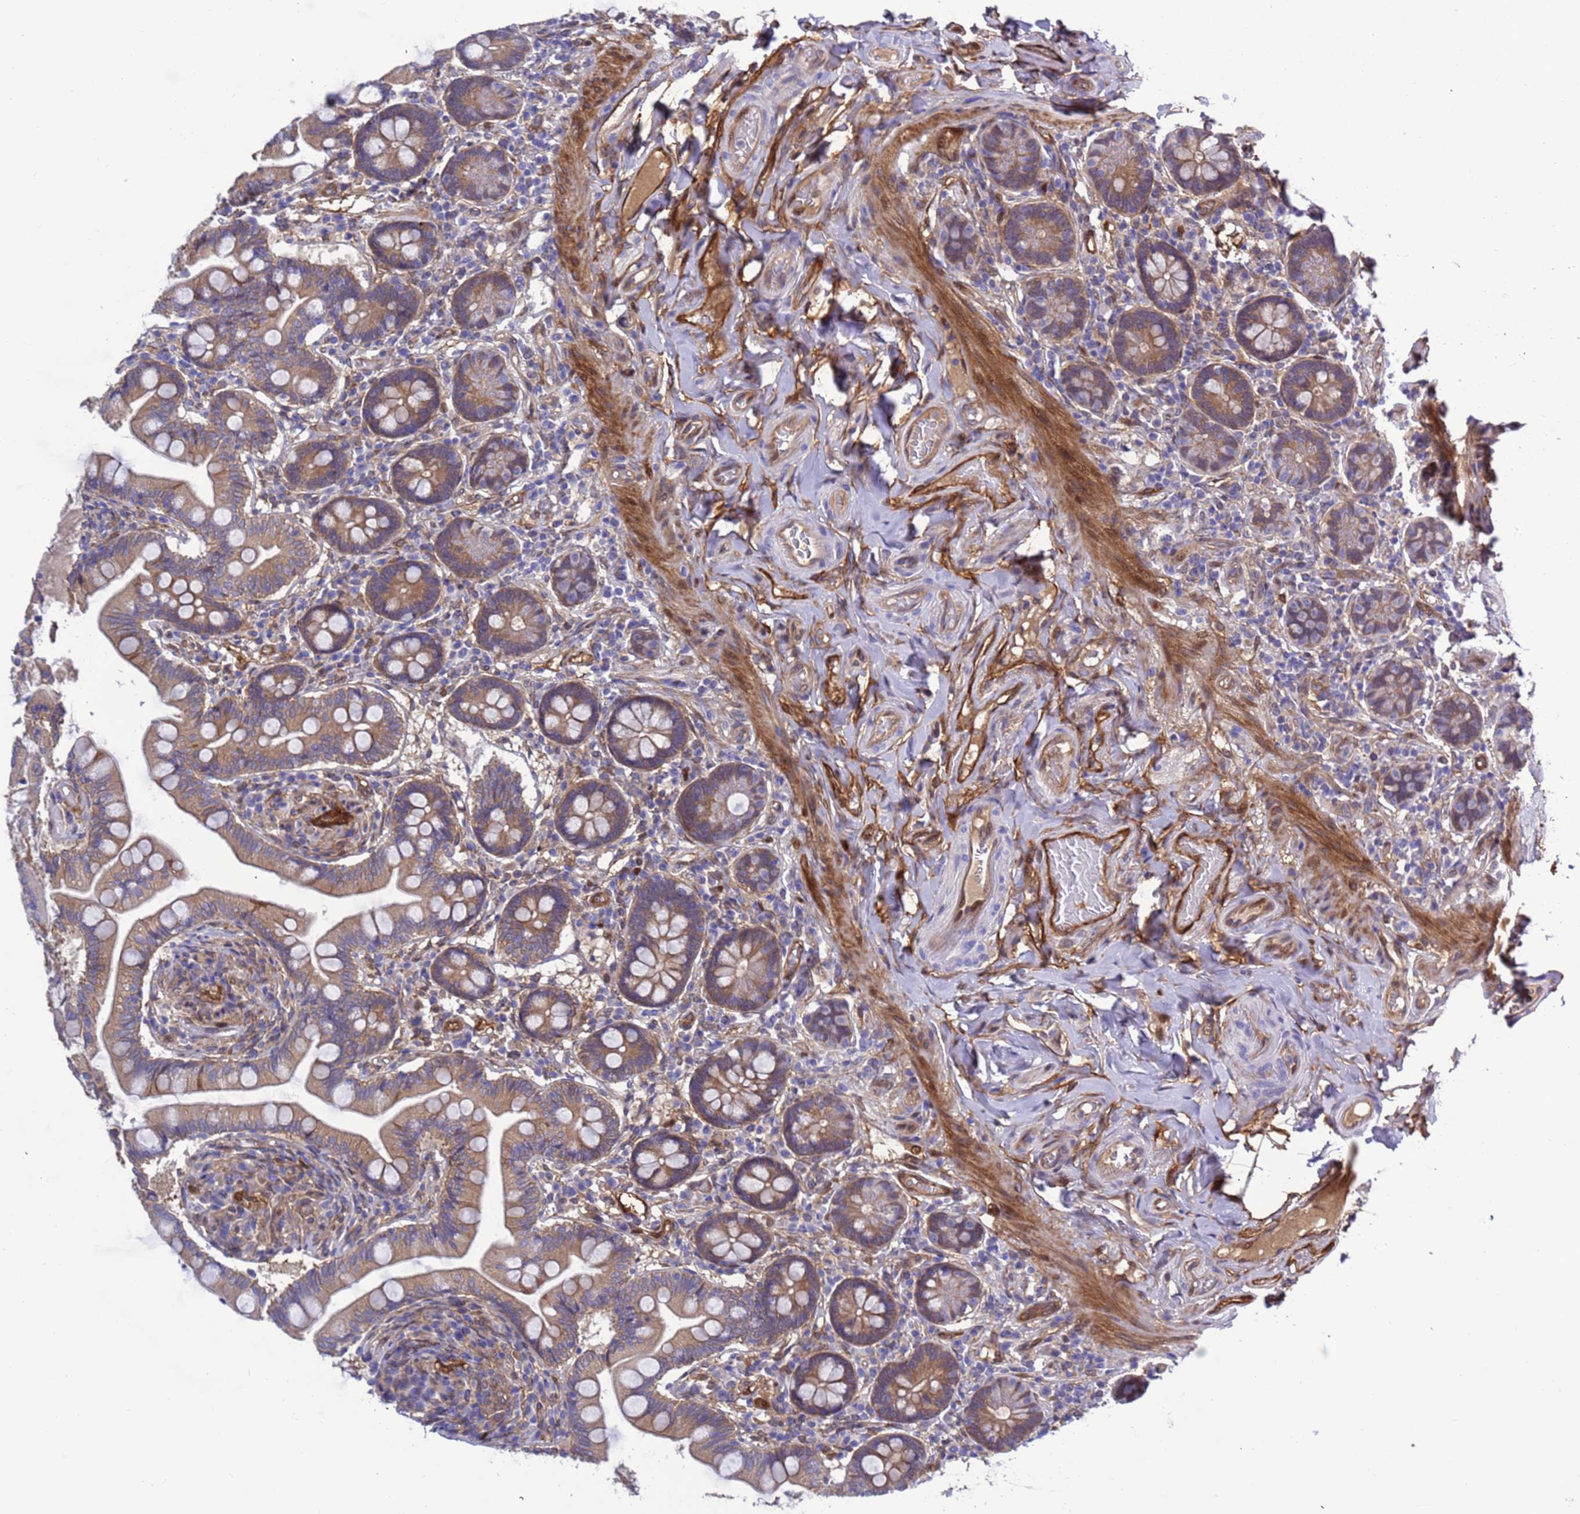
{"staining": {"intensity": "strong", "quantity": ">75%", "location": "cytoplasmic/membranous"}, "tissue": "small intestine", "cell_type": "Glandular cells", "image_type": "normal", "snomed": [{"axis": "morphology", "description": "Normal tissue, NOS"}, {"axis": "topography", "description": "Small intestine"}], "caption": "Protein analysis of normal small intestine demonstrates strong cytoplasmic/membranous staining in about >75% of glandular cells. (brown staining indicates protein expression, while blue staining denotes nuclei).", "gene": "FOXRED1", "patient": {"sex": "female", "age": 64}}